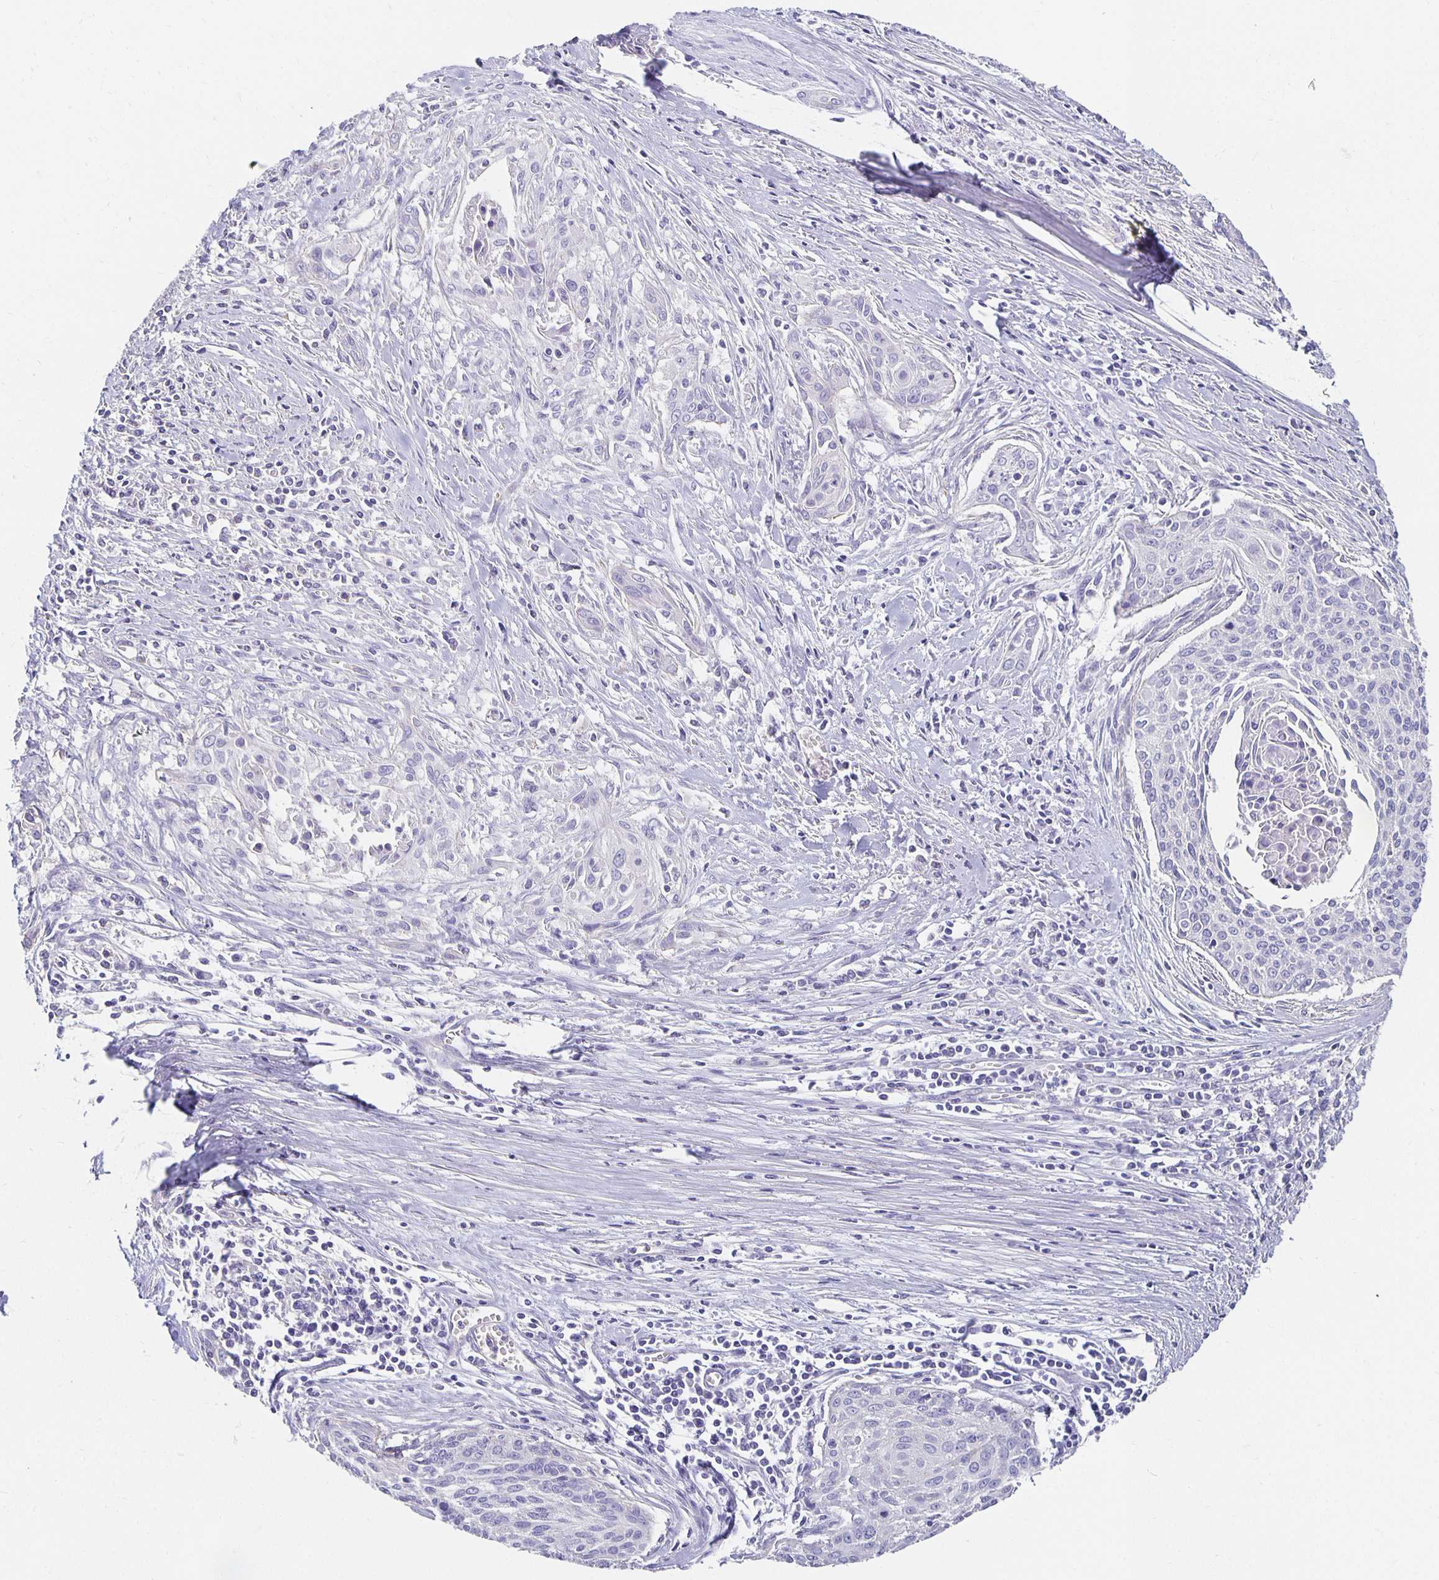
{"staining": {"intensity": "negative", "quantity": "none", "location": "none"}, "tissue": "cervical cancer", "cell_type": "Tumor cells", "image_type": "cancer", "snomed": [{"axis": "morphology", "description": "Squamous cell carcinoma, NOS"}, {"axis": "topography", "description": "Cervix"}], "caption": "High power microscopy micrograph of an IHC image of cervical cancer (squamous cell carcinoma), revealing no significant expression in tumor cells.", "gene": "APOB", "patient": {"sex": "female", "age": 55}}